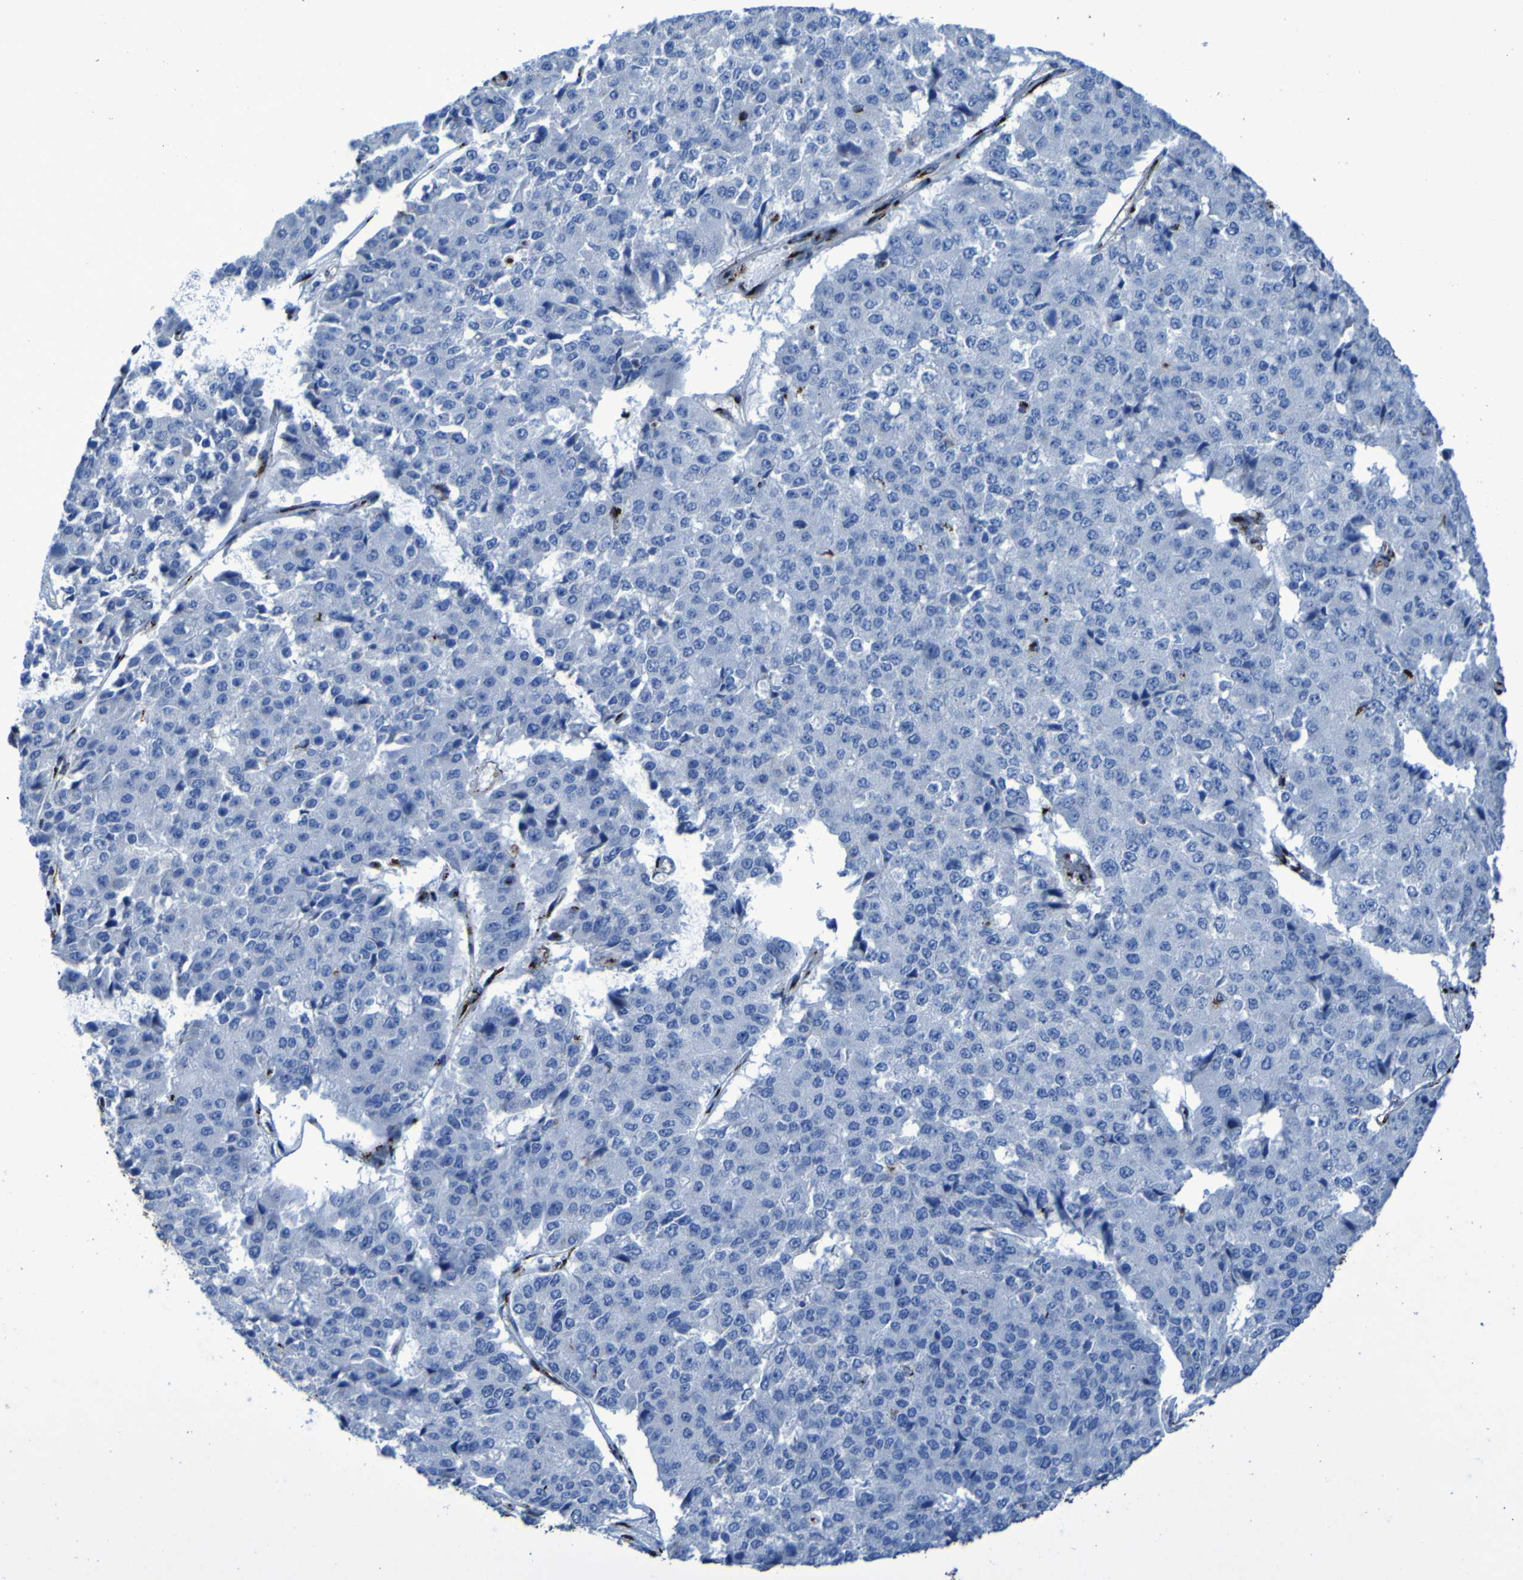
{"staining": {"intensity": "negative", "quantity": "none", "location": "none"}, "tissue": "pancreatic cancer", "cell_type": "Tumor cells", "image_type": "cancer", "snomed": [{"axis": "morphology", "description": "Adenocarcinoma, NOS"}, {"axis": "topography", "description": "Pancreas"}], "caption": "Immunohistochemistry (IHC) histopathology image of neoplastic tissue: pancreatic adenocarcinoma stained with DAB (3,3'-diaminobenzidine) shows no significant protein staining in tumor cells.", "gene": "GOLM1", "patient": {"sex": "male", "age": 50}}